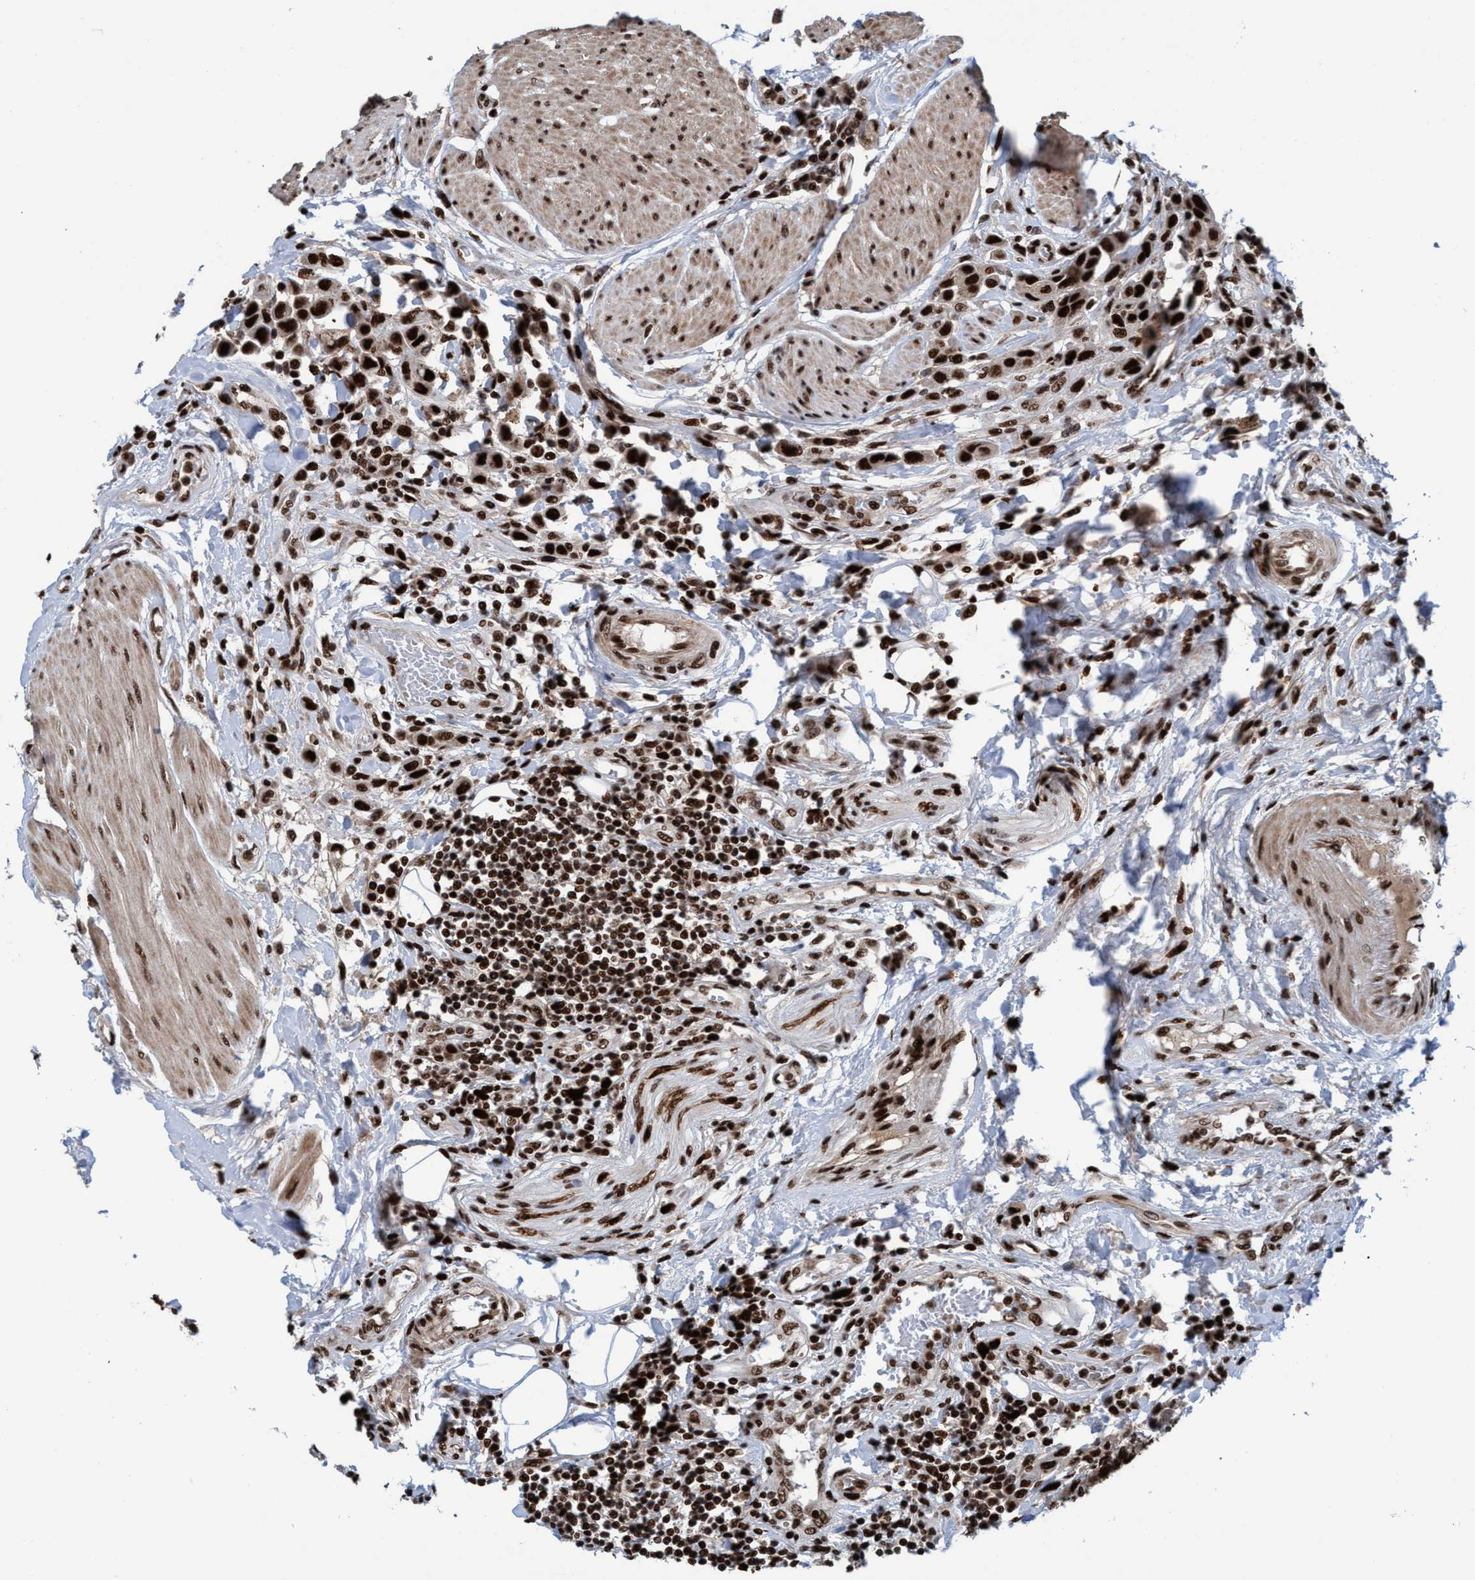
{"staining": {"intensity": "strong", "quantity": ">75%", "location": "cytoplasmic/membranous,nuclear"}, "tissue": "urothelial cancer", "cell_type": "Tumor cells", "image_type": "cancer", "snomed": [{"axis": "morphology", "description": "Urothelial carcinoma, High grade"}, {"axis": "topography", "description": "Urinary bladder"}], "caption": "DAB (3,3'-diaminobenzidine) immunohistochemical staining of urothelial cancer exhibits strong cytoplasmic/membranous and nuclear protein staining in about >75% of tumor cells.", "gene": "TOPBP1", "patient": {"sex": "male", "age": 50}}